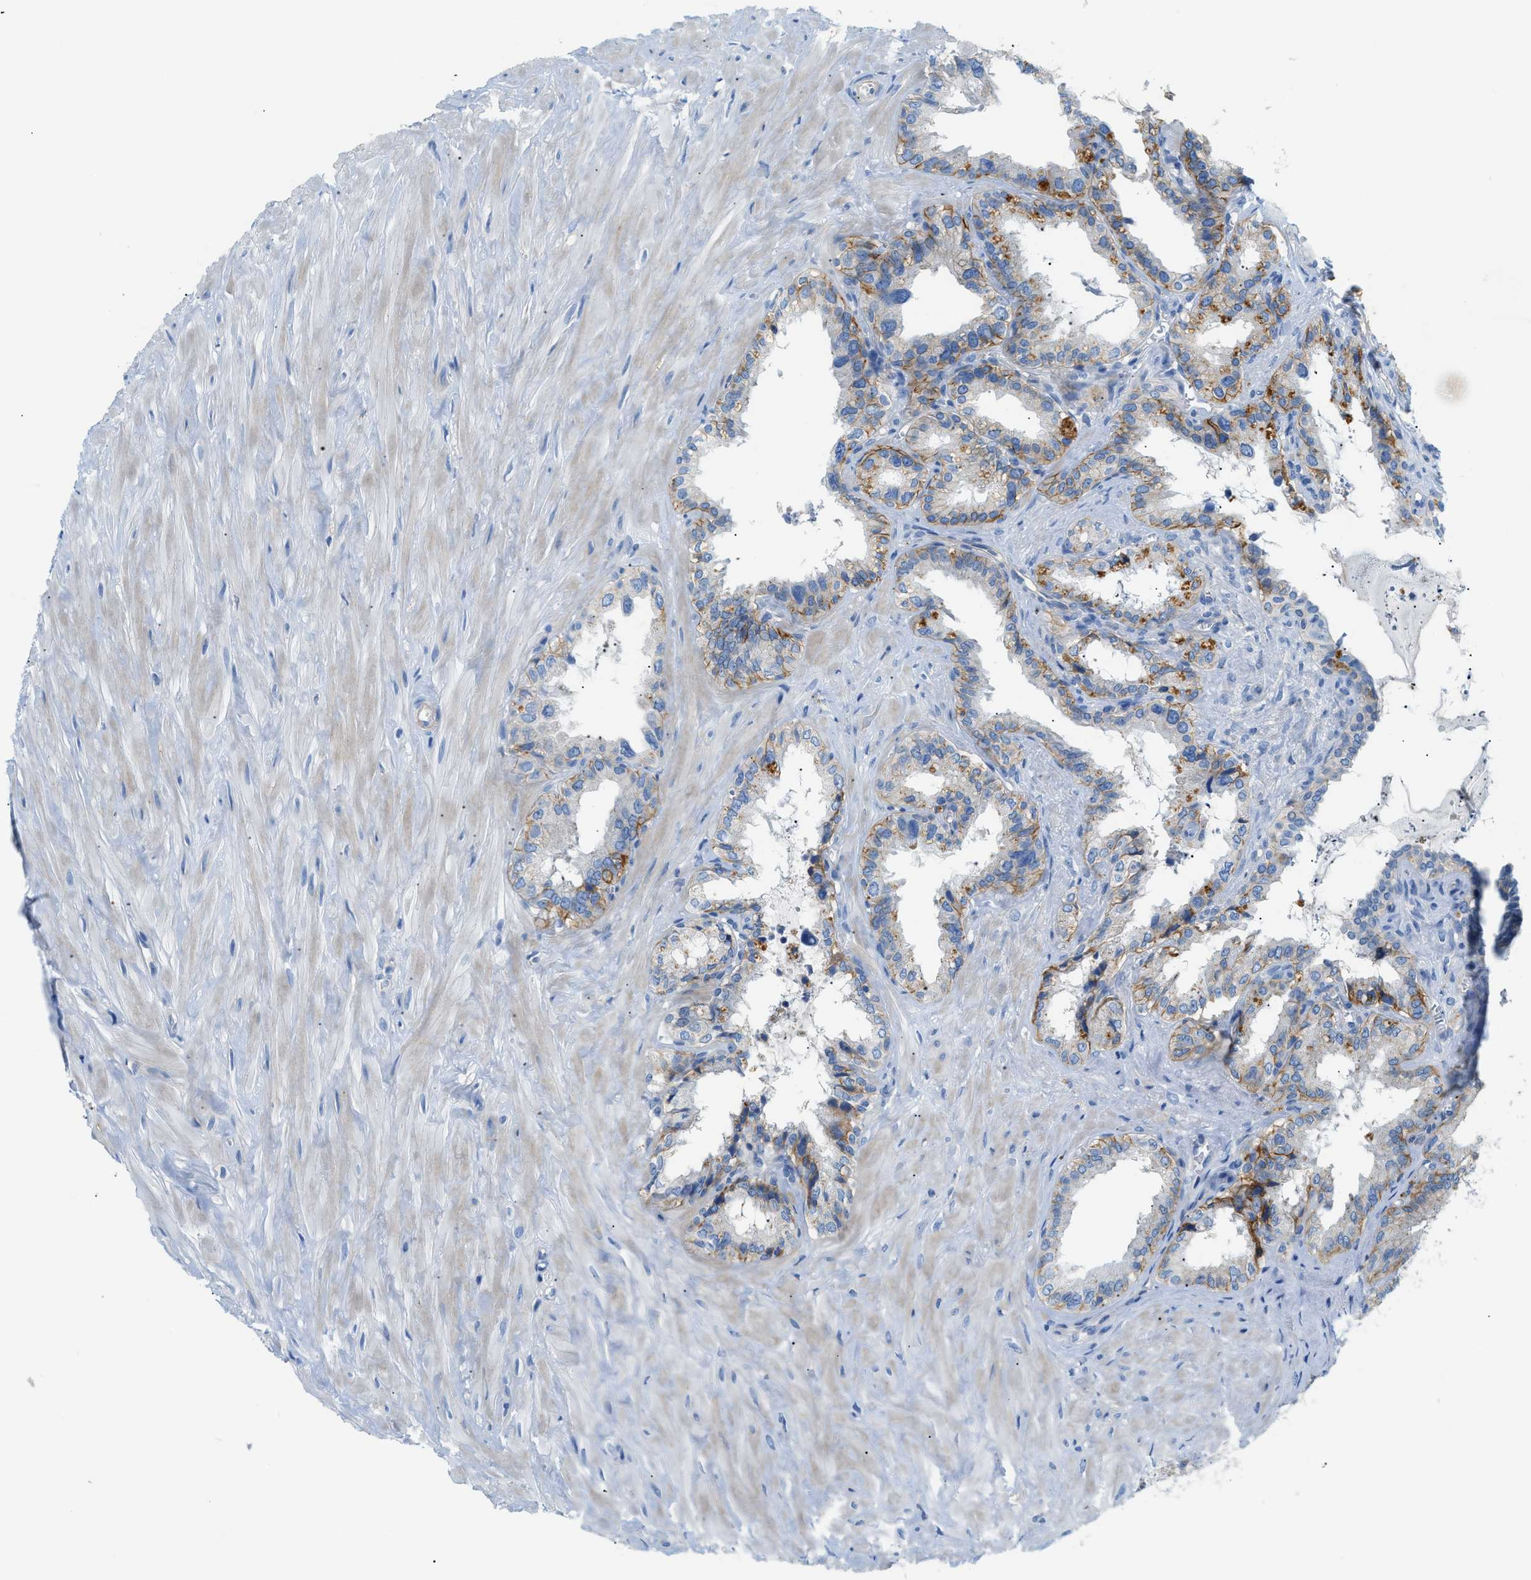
{"staining": {"intensity": "weak", "quantity": "<25%", "location": "cytoplasmic/membranous"}, "tissue": "seminal vesicle", "cell_type": "Glandular cells", "image_type": "normal", "snomed": [{"axis": "morphology", "description": "Normal tissue, NOS"}, {"axis": "topography", "description": "Seminal veicle"}], "caption": "The immunohistochemistry photomicrograph has no significant expression in glandular cells of seminal vesicle.", "gene": "ORAI1", "patient": {"sex": "male", "age": 64}}